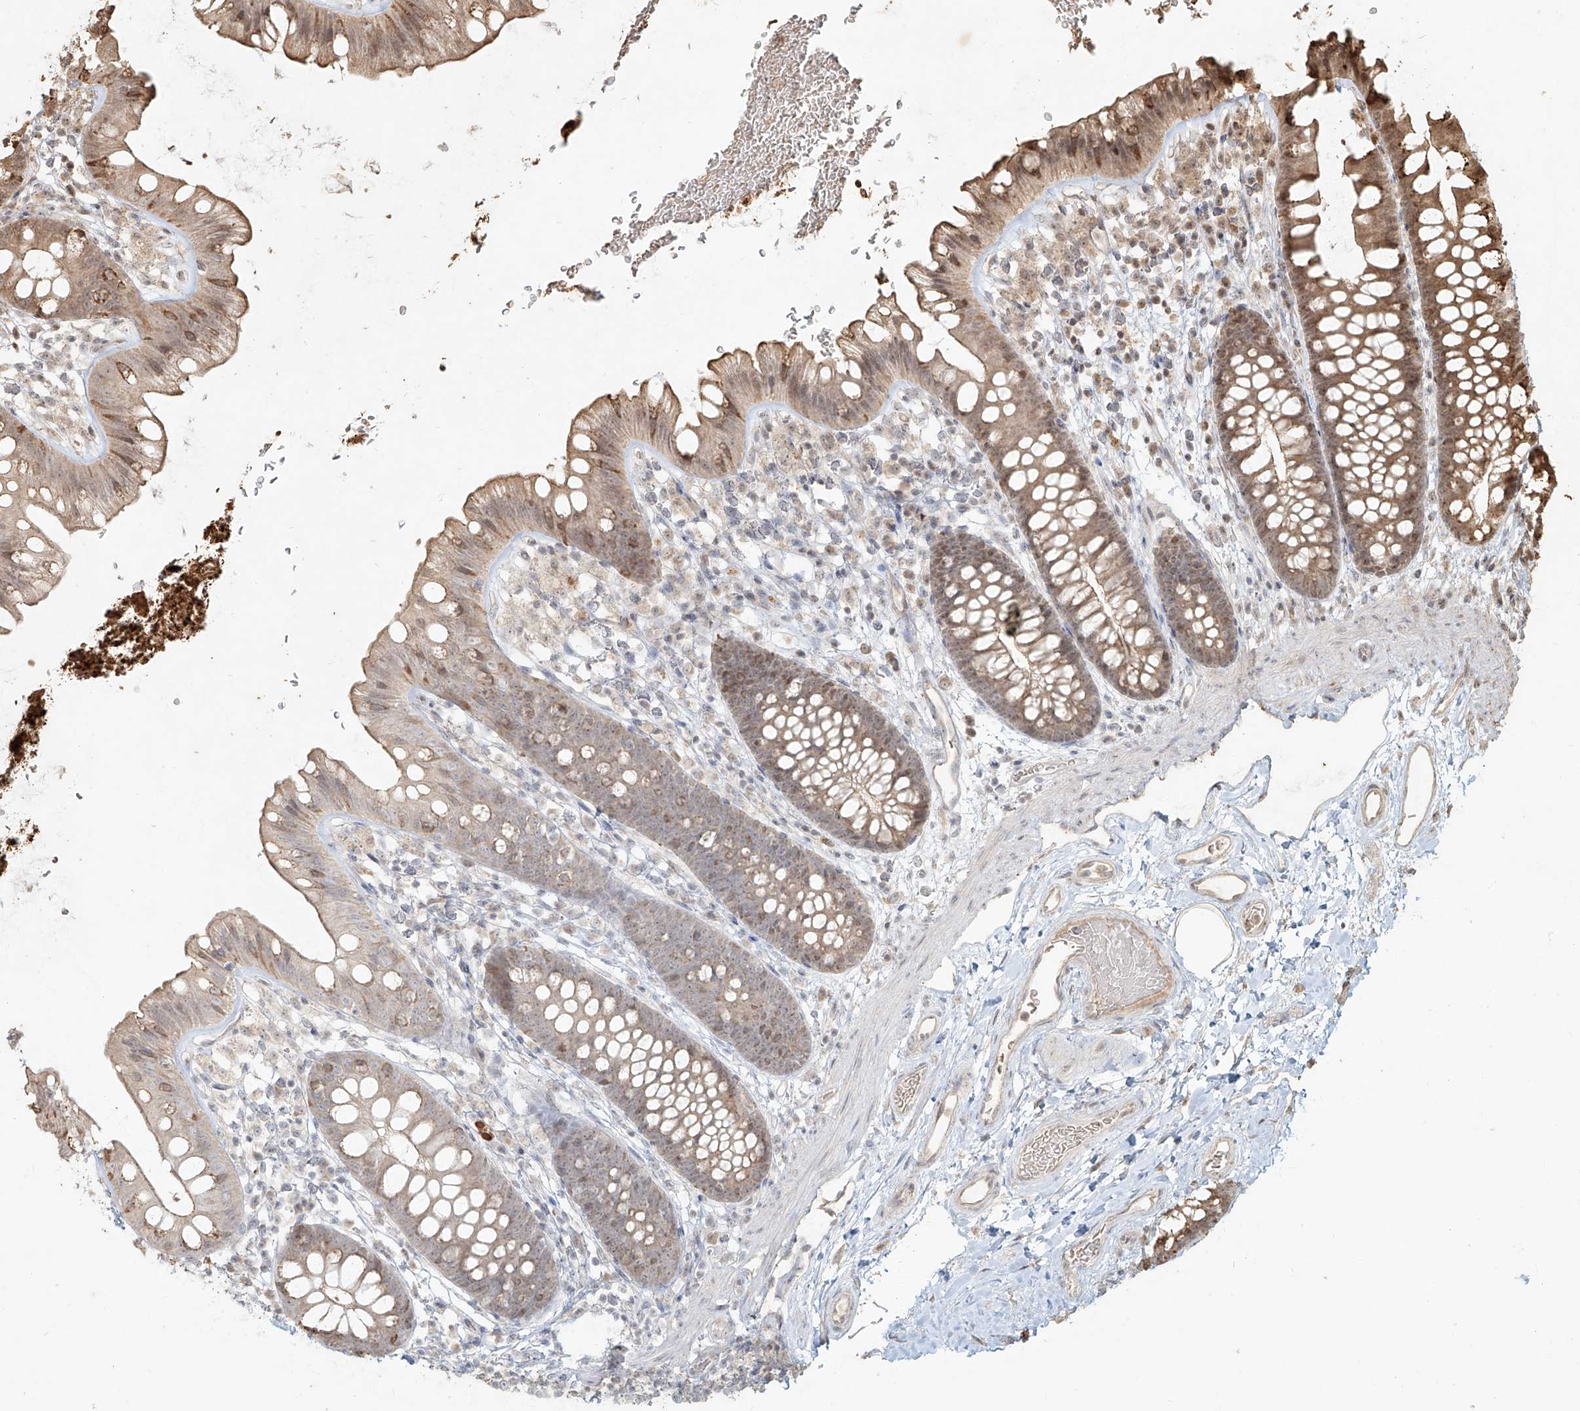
{"staining": {"intensity": "moderate", "quantity": ">75%", "location": "cytoplasmic/membranous"}, "tissue": "colon", "cell_type": "Endothelial cells", "image_type": "normal", "snomed": [{"axis": "morphology", "description": "Normal tissue, NOS"}, {"axis": "topography", "description": "Colon"}], "caption": "This is an image of immunohistochemistry staining of normal colon, which shows moderate expression in the cytoplasmic/membranous of endothelial cells.", "gene": "UBE2K", "patient": {"sex": "female", "age": 62}}